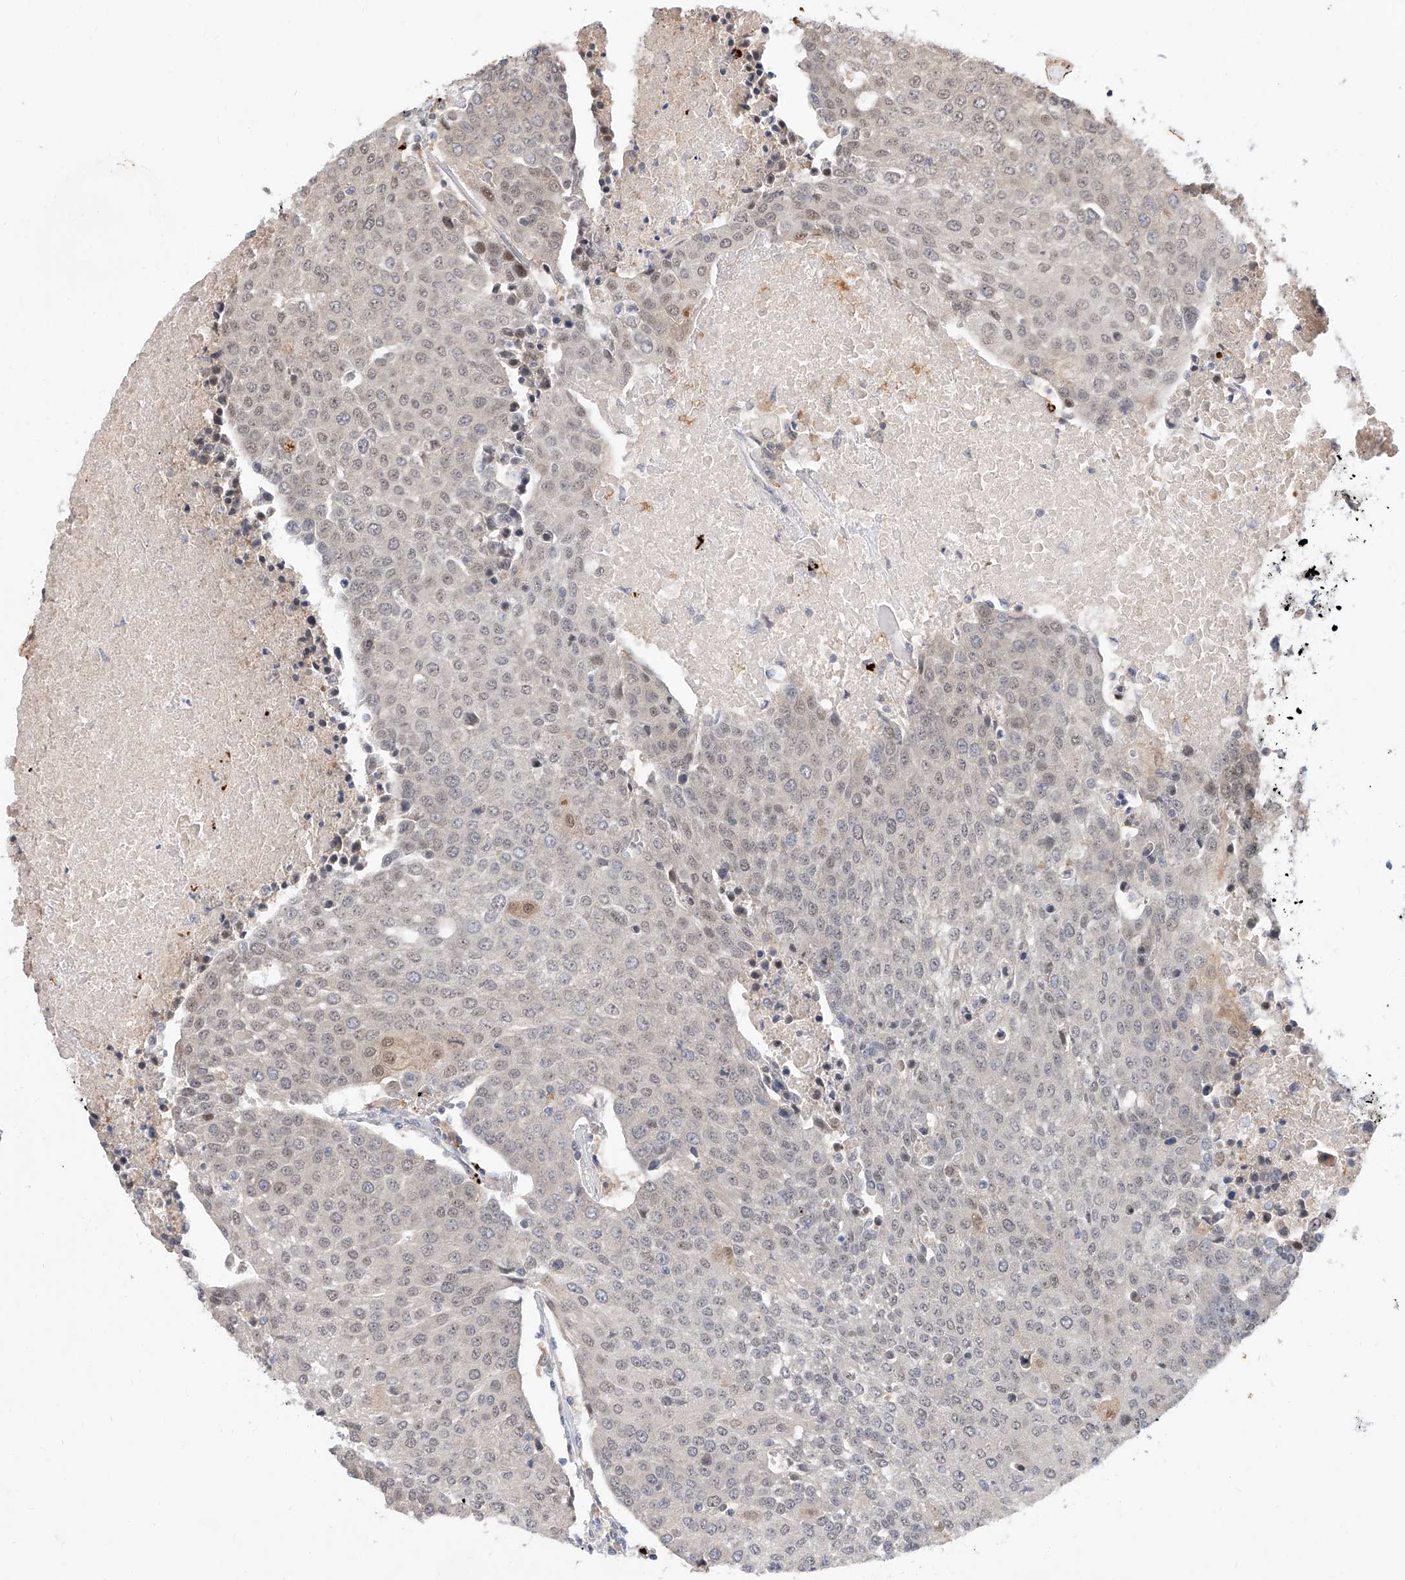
{"staining": {"intensity": "weak", "quantity": "<25%", "location": "nuclear"}, "tissue": "urothelial cancer", "cell_type": "Tumor cells", "image_type": "cancer", "snomed": [{"axis": "morphology", "description": "Urothelial carcinoma, High grade"}, {"axis": "topography", "description": "Urinary bladder"}], "caption": "The immunohistochemistry image has no significant expression in tumor cells of high-grade urothelial carcinoma tissue.", "gene": "DIRAS3", "patient": {"sex": "female", "age": 85}}